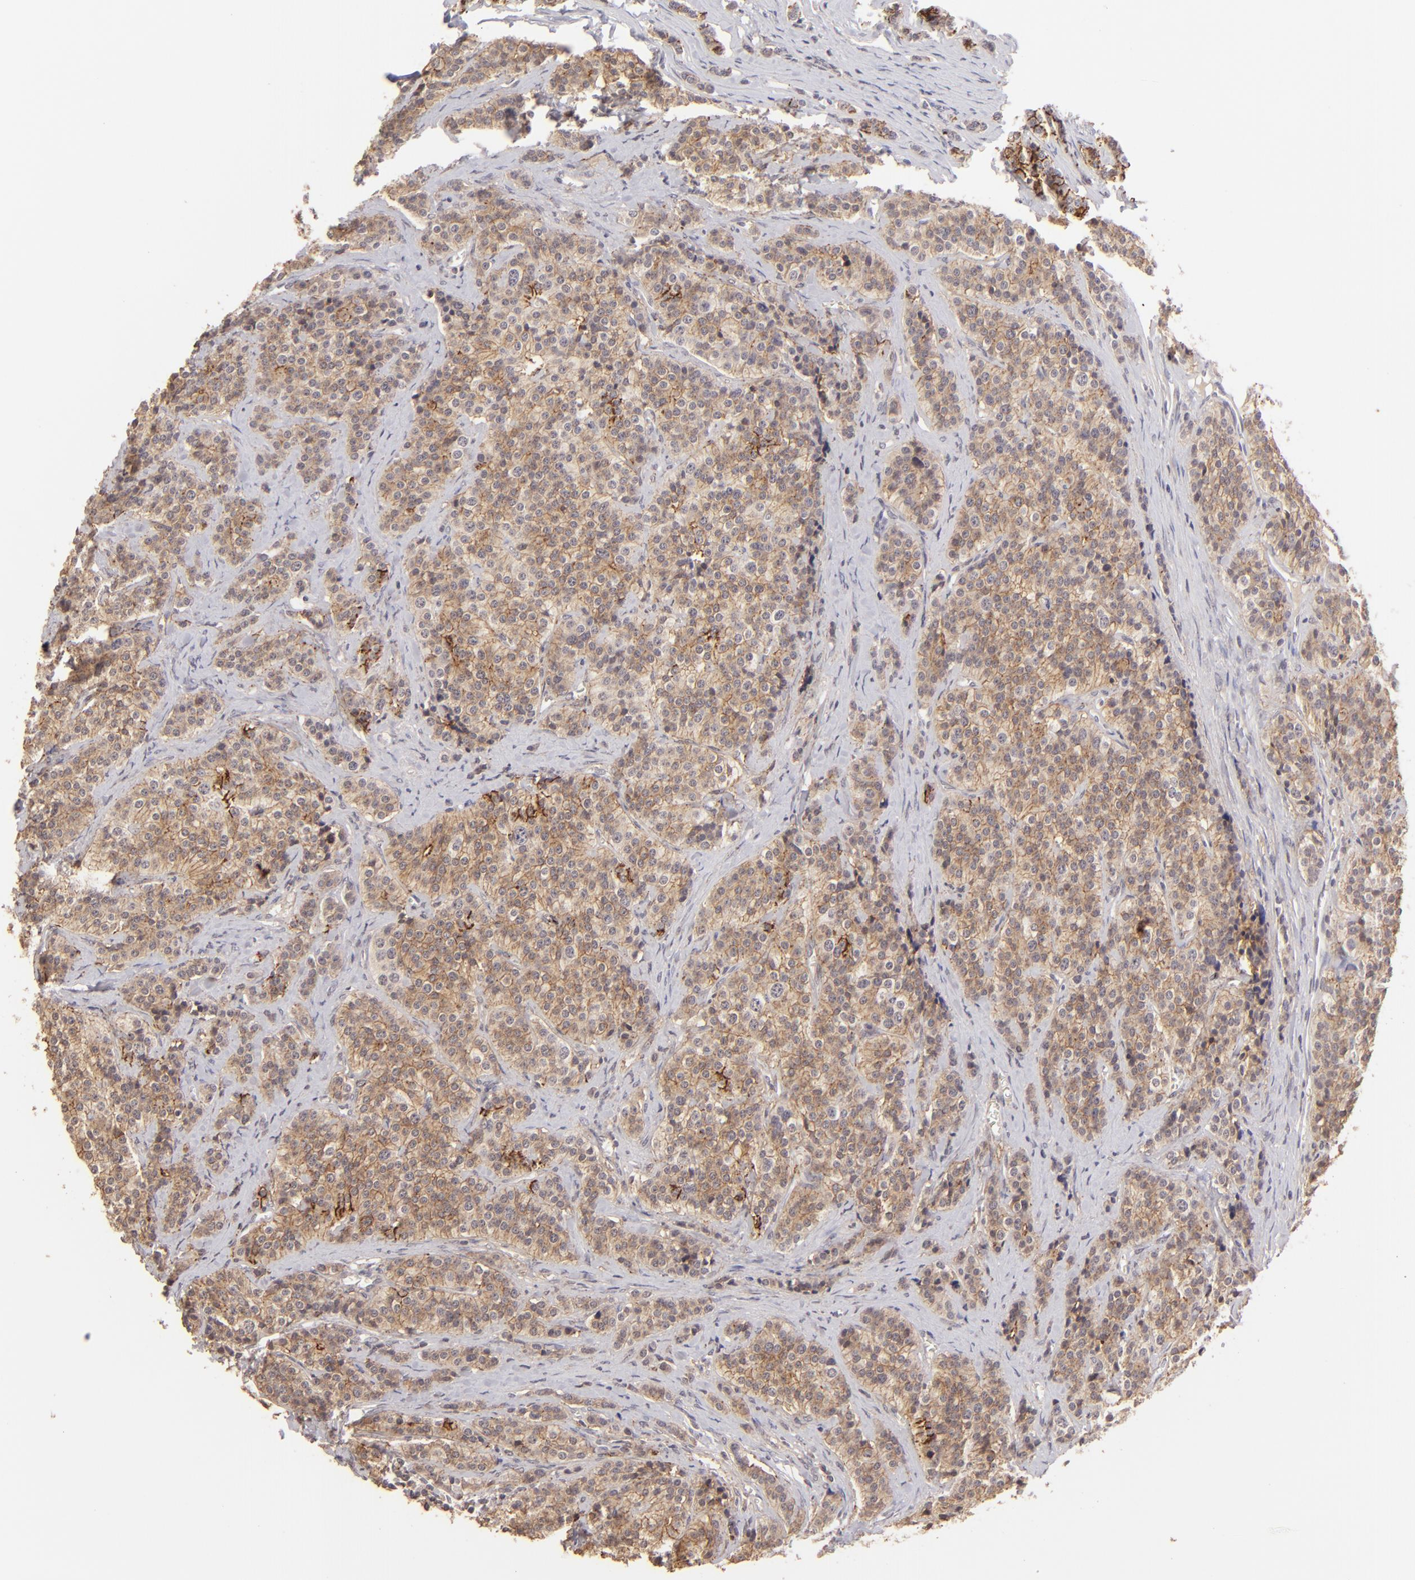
{"staining": {"intensity": "moderate", "quantity": ">75%", "location": "cytoplasmic/membranous"}, "tissue": "carcinoid", "cell_type": "Tumor cells", "image_type": "cancer", "snomed": [{"axis": "morphology", "description": "Carcinoid, malignant, NOS"}, {"axis": "topography", "description": "Small intestine"}], "caption": "The photomicrograph demonstrates staining of malignant carcinoid, revealing moderate cytoplasmic/membranous protein expression (brown color) within tumor cells. (IHC, brightfield microscopy, high magnification).", "gene": "CLDN1", "patient": {"sex": "male", "age": 63}}